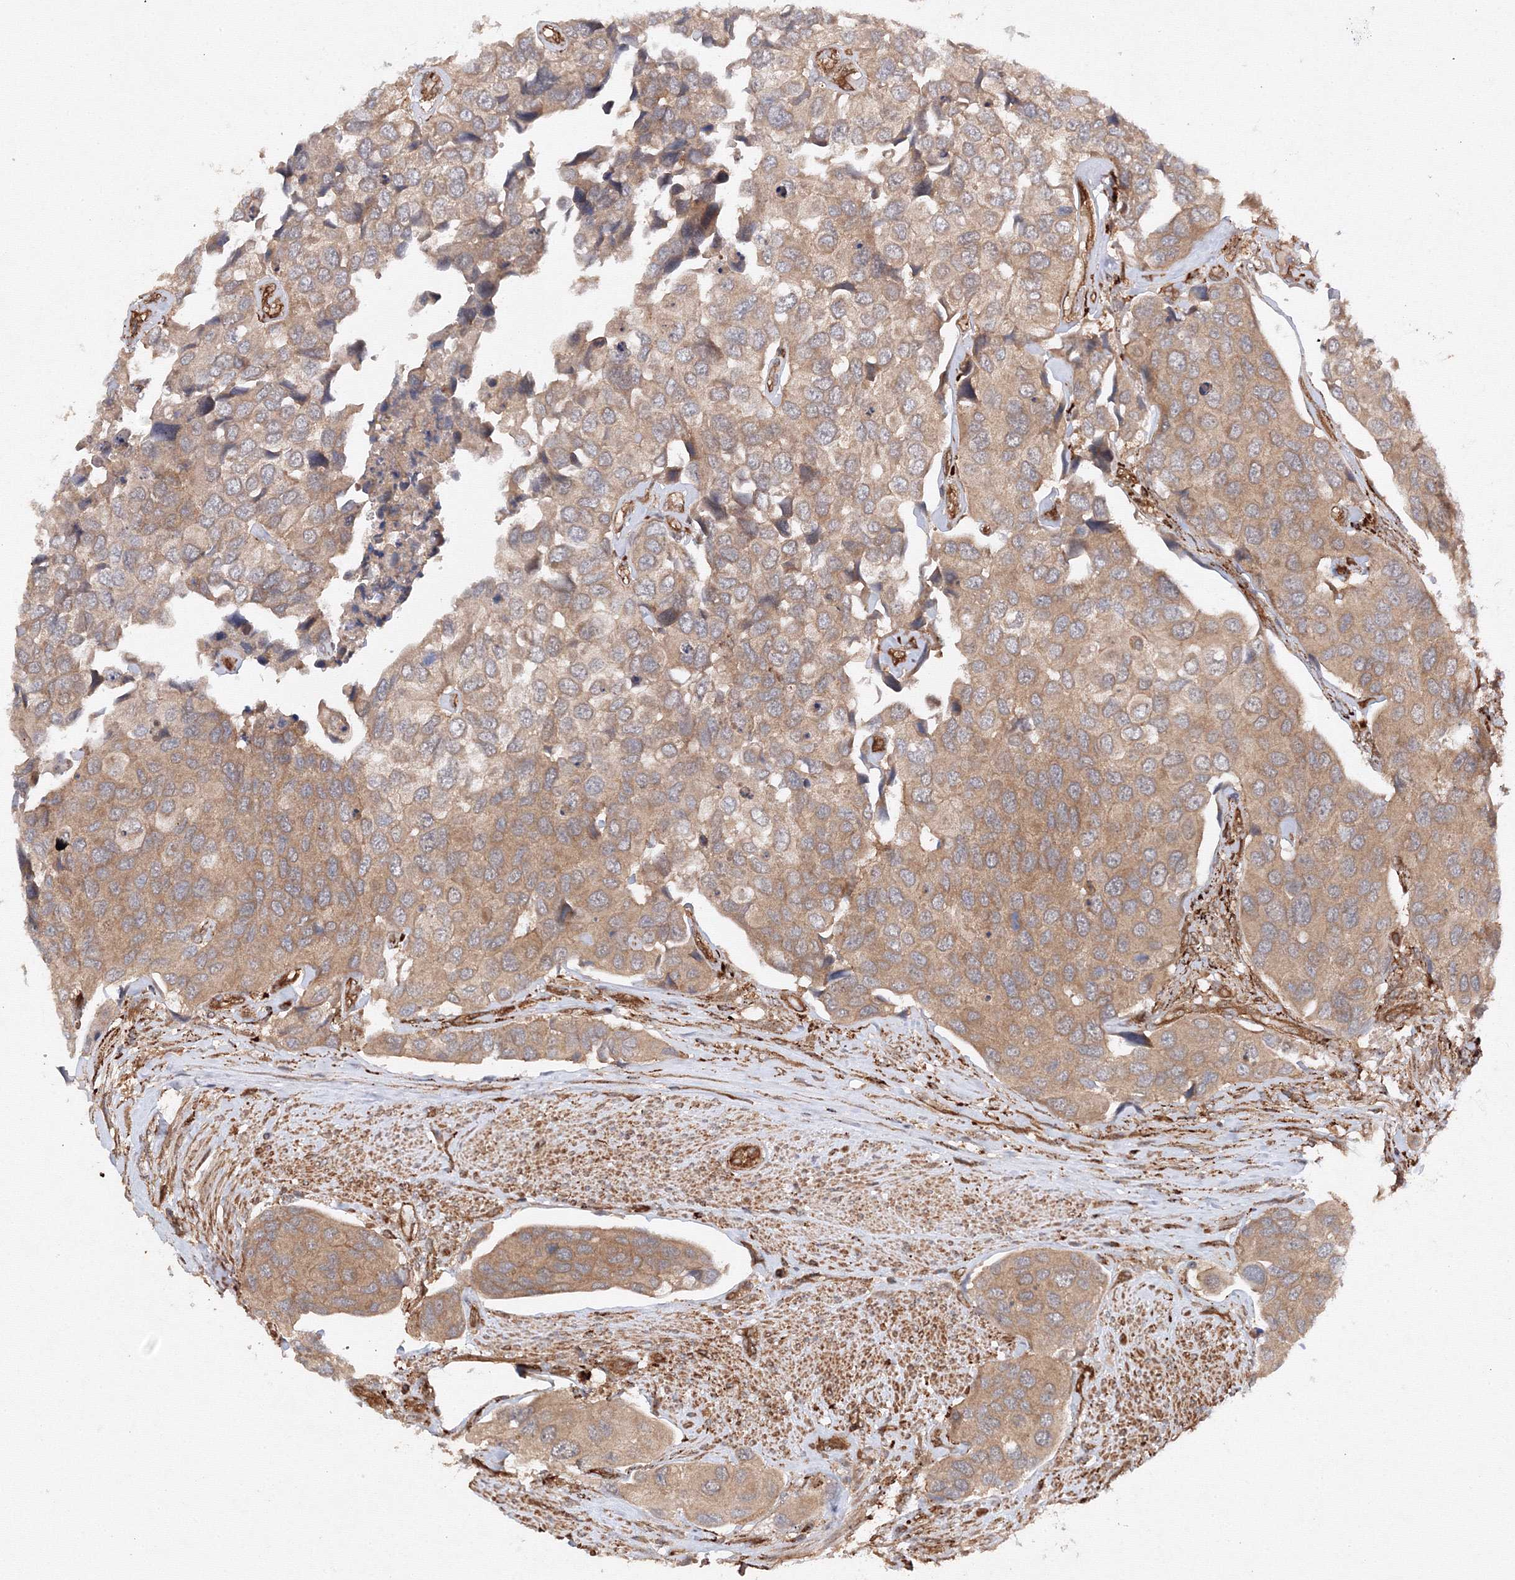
{"staining": {"intensity": "moderate", "quantity": ">75%", "location": "cytoplasmic/membranous"}, "tissue": "urothelial cancer", "cell_type": "Tumor cells", "image_type": "cancer", "snomed": [{"axis": "morphology", "description": "Urothelial carcinoma, High grade"}, {"axis": "topography", "description": "Urinary bladder"}], "caption": "Urothelial cancer was stained to show a protein in brown. There is medium levels of moderate cytoplasmic/membranous staining in approximately >75% of tumor cells.", "gene": "DCTD", "patient": {"sex": "male", "age": 74}}